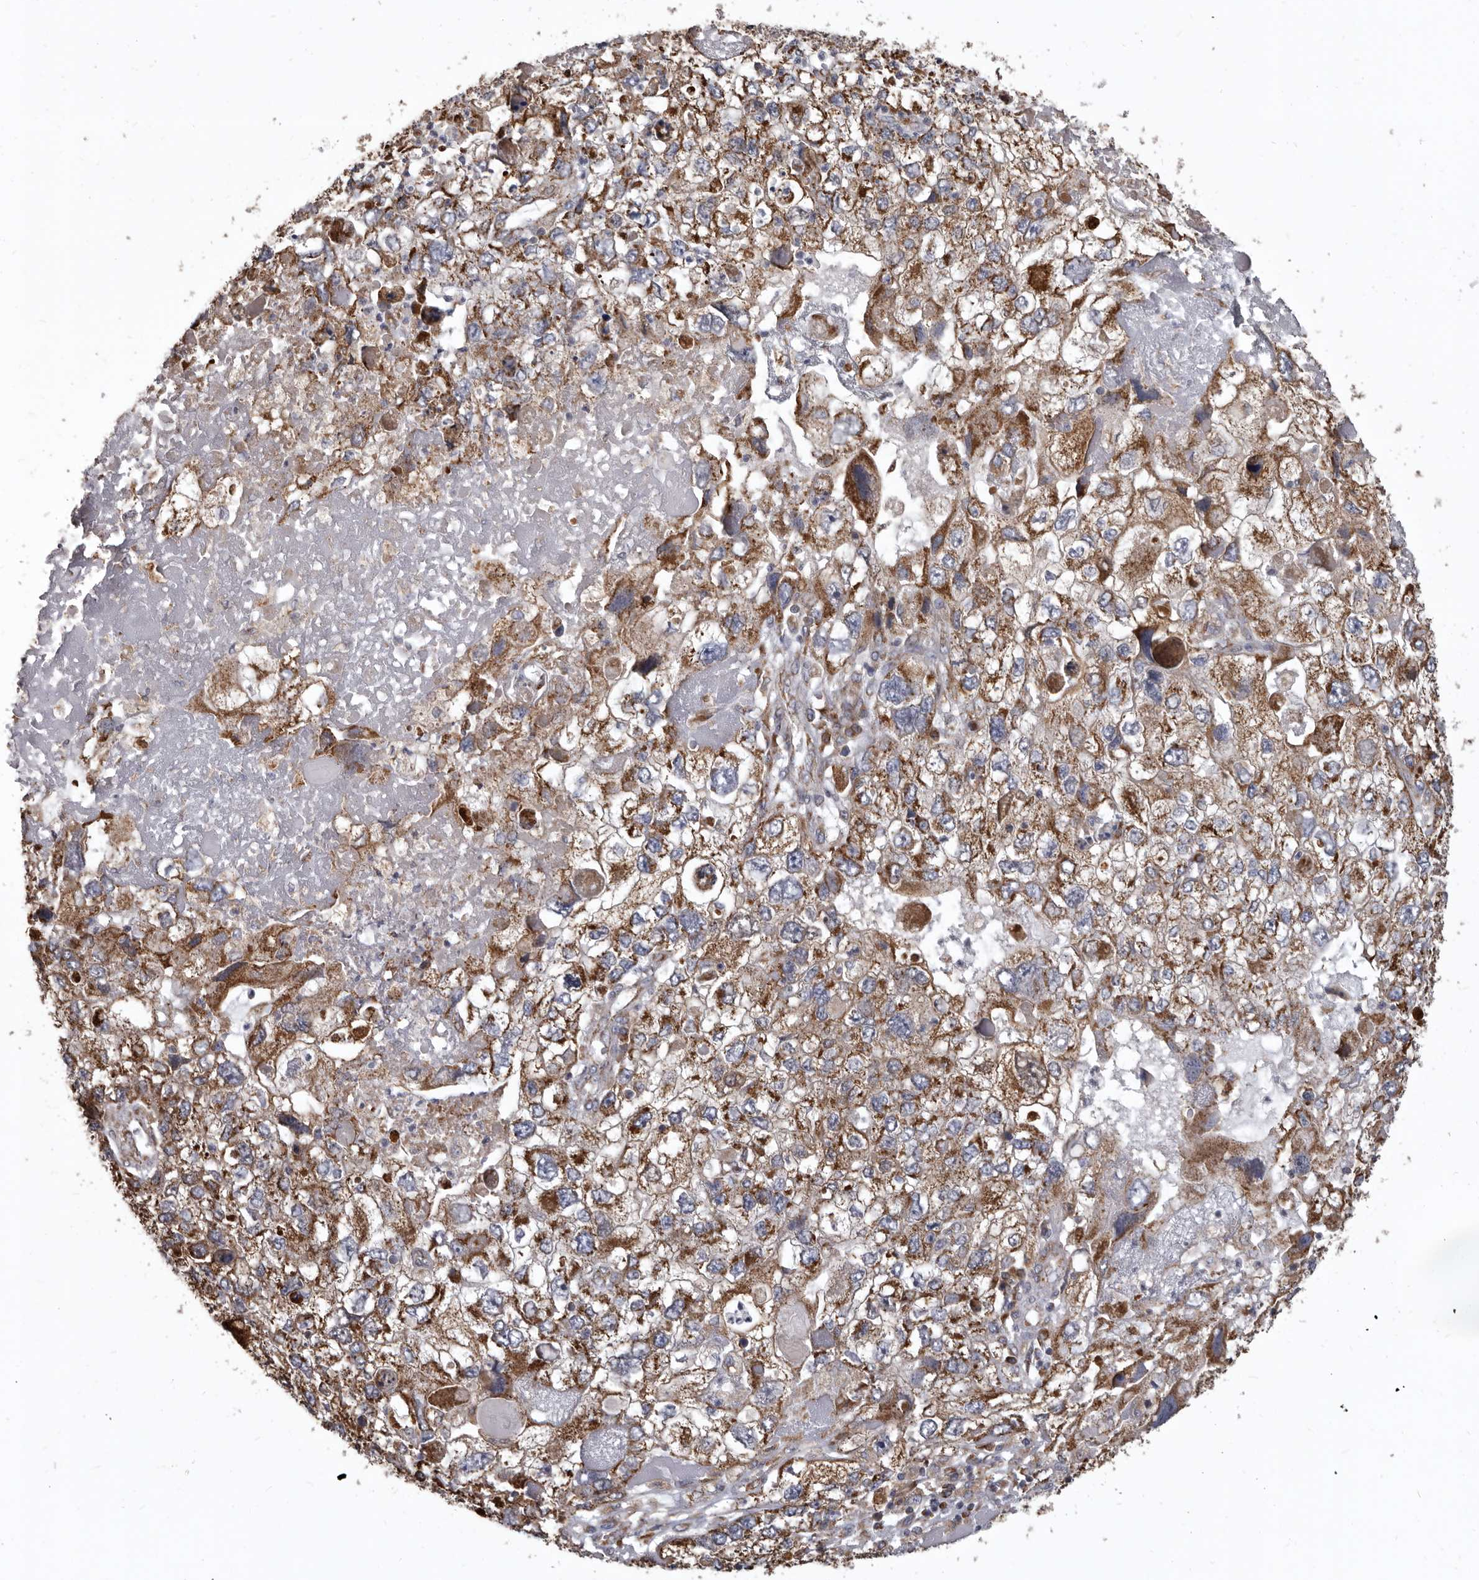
{"staining": {"intensity": "moderate", "quantity": ">75%", "location": "cytoplasmic/membranous"}, "tissue": "endometrial cancer", "cell_type": "Tumor cells", "image_type": "cancer", "snomed": [{"axis": "morphology", "description": "Adenocarcinoma, NOS"}, {"axis": "topography", "description": "Endometrium"}], "caption": "This histopathology image displays endometrial cancer (adenocarcinoma) stained with IHC to label a protein in brown. The cytoplasmic/membranous of tumor cells show moderate positivity for the protein. Nuclei are counter-stained blue.", "gene": "CDK5RAP3", "patient": {"sex": "female", "age": 49}}